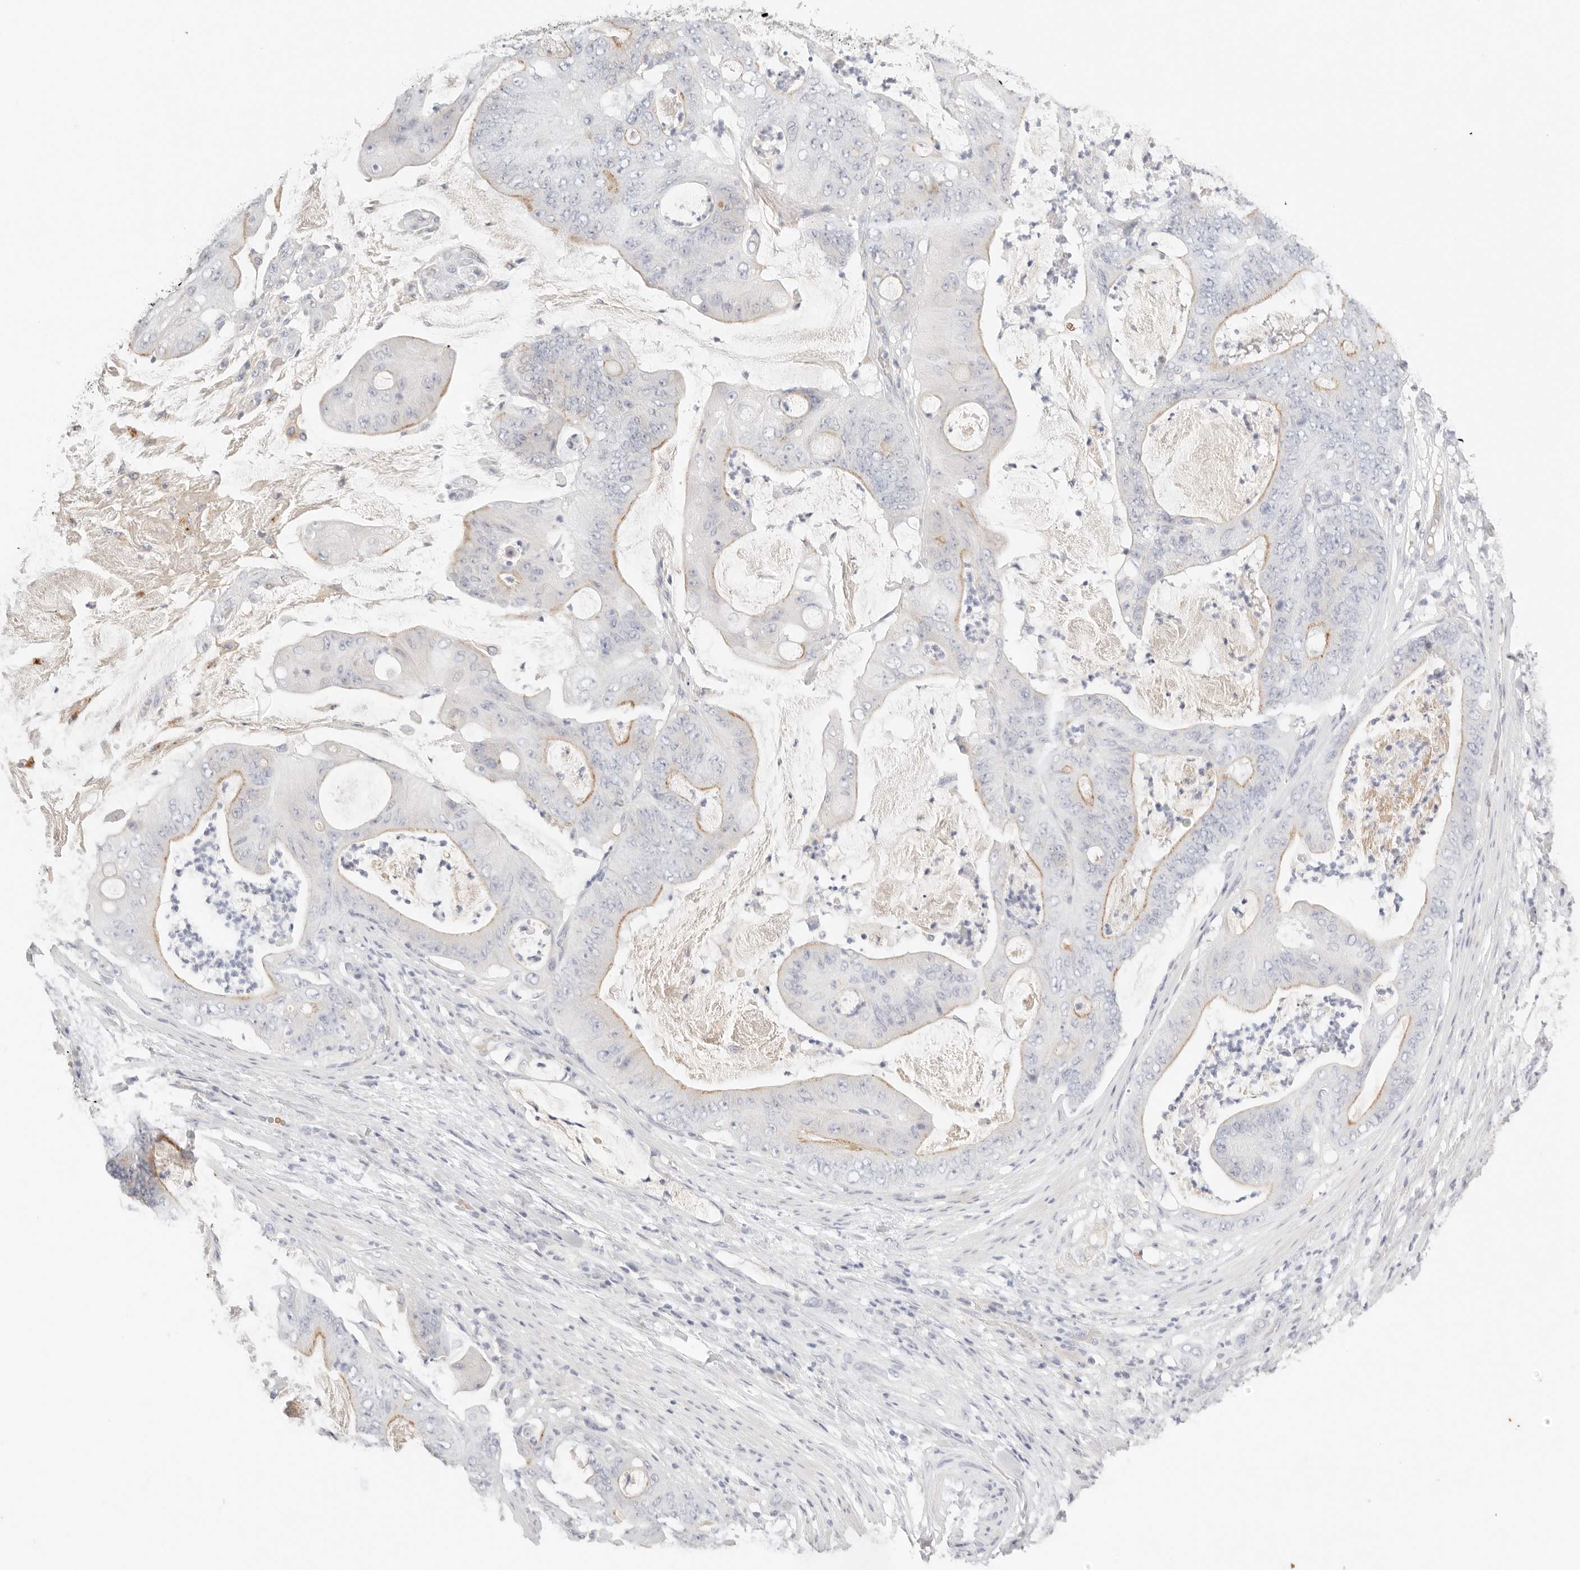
{"staining": {"intensity": "moderate", "quantity": "<25%", "location": "cytoplasmic/membranous"}, "tissue": "stomach cancer", "cell_type": "Tumor cells", "image_type": "cancer", "snomed": [{"axis": "morphology", "description": "Adenocarcinoma, NOS"}, {"axis": "topography", "description": "Stomach"}], "caption": "A low amount of moderate cytoplasmic/membranous positivity is identified in about <25% of tumor cells in adenocarcinoma (stomach) tissue.", "gene": "CEP120", "patient": {"sex": "female", "age": 73}}